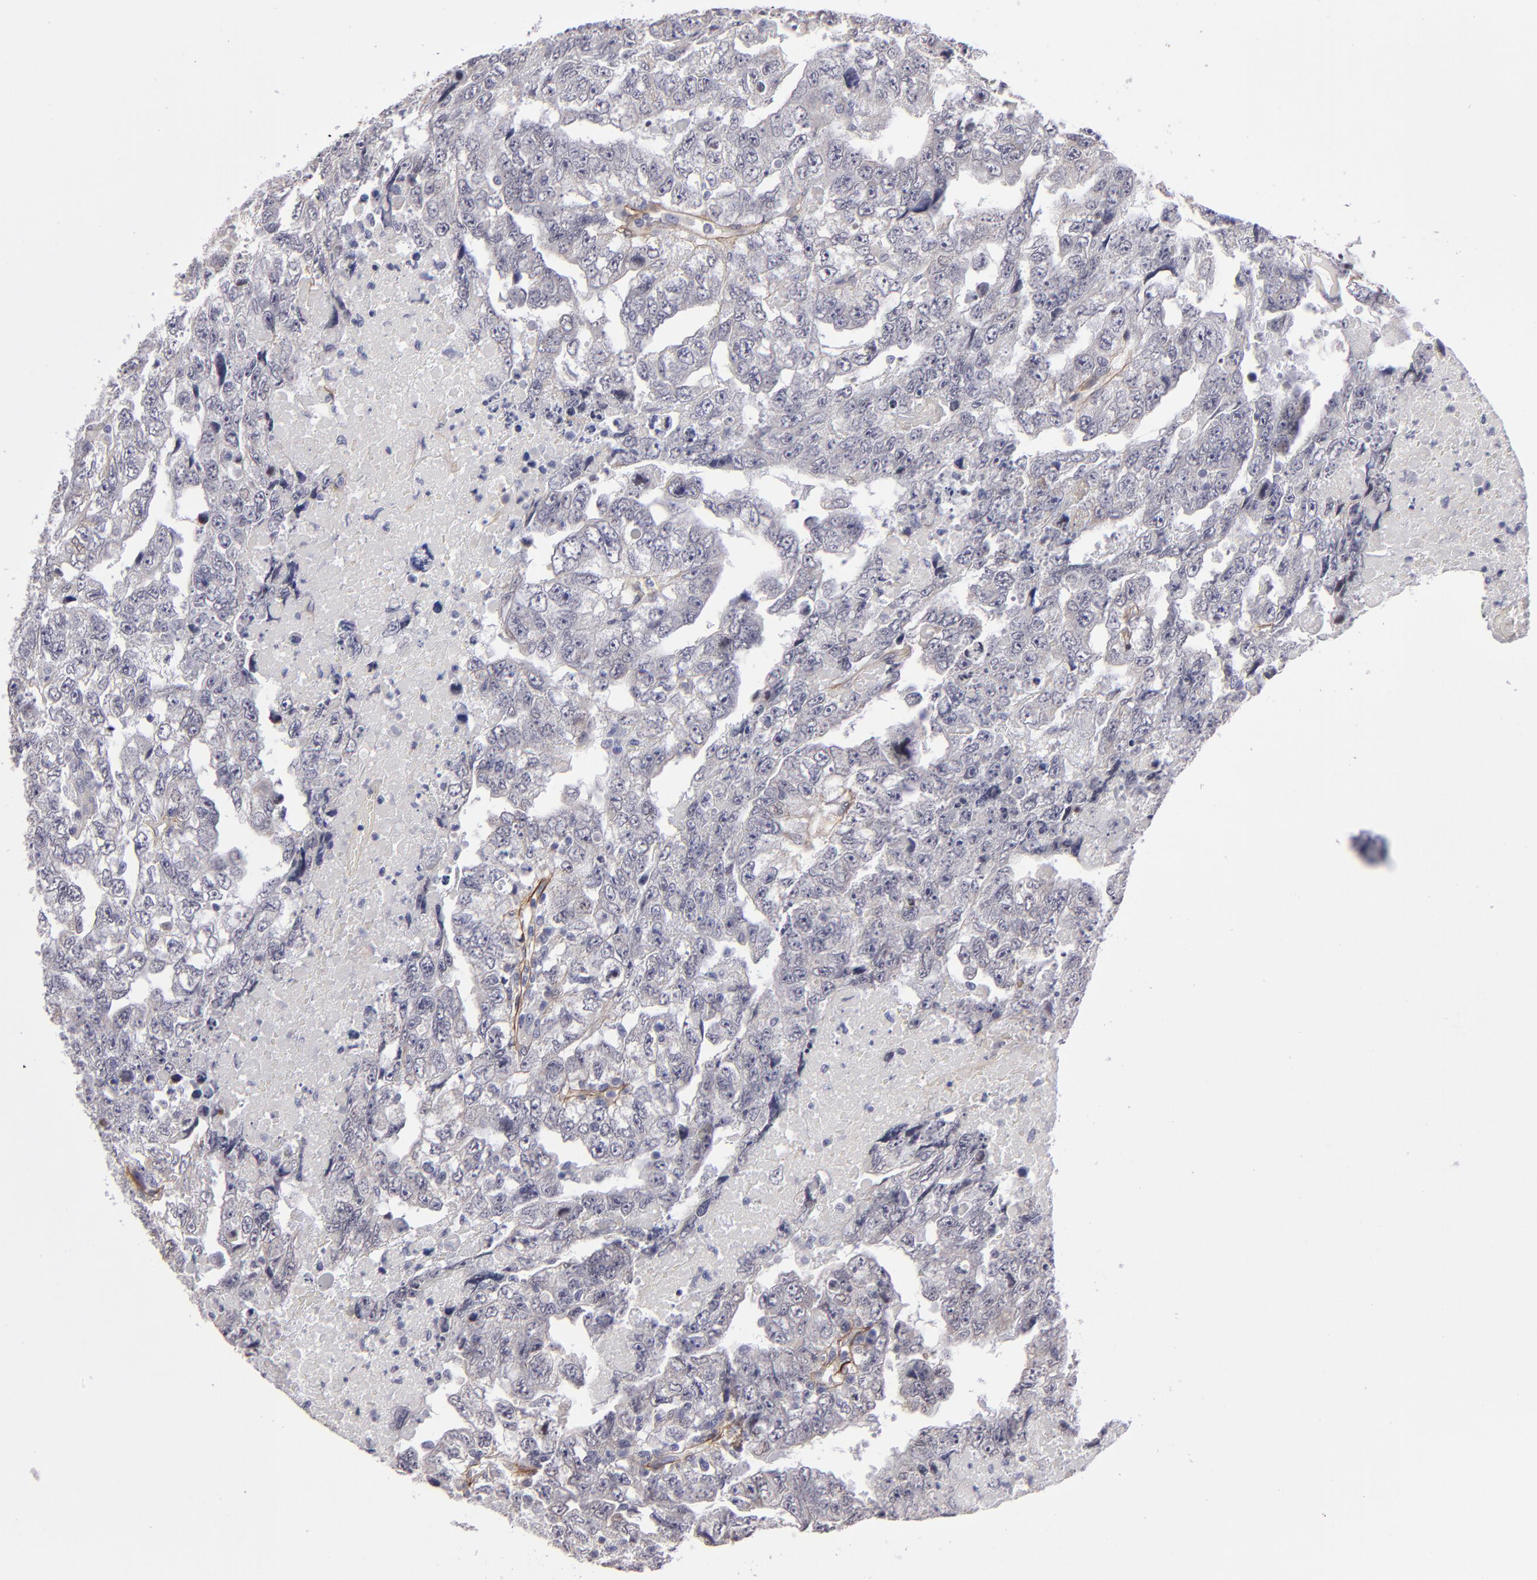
{"staining": {"intensity": "negative", "quantity": "none", "location": "none"}, "tissue": "testis cancer", "cell_type": "Tumor cells", "image_type": "cancer", "snomed": [{"axis": "morphology", "description": "Carcinoma, Embryonal, NOS"}, {"axis": "topography", "description": "Testis"}], "caption": "The immunohistochemistry (IHC) histopathology image has no significant positivity in tumor cells of testis cancer (embryonal carcinoma) tissue.", "gene": "ZNF175", "patient": {"sex": "male", "age": 36}}